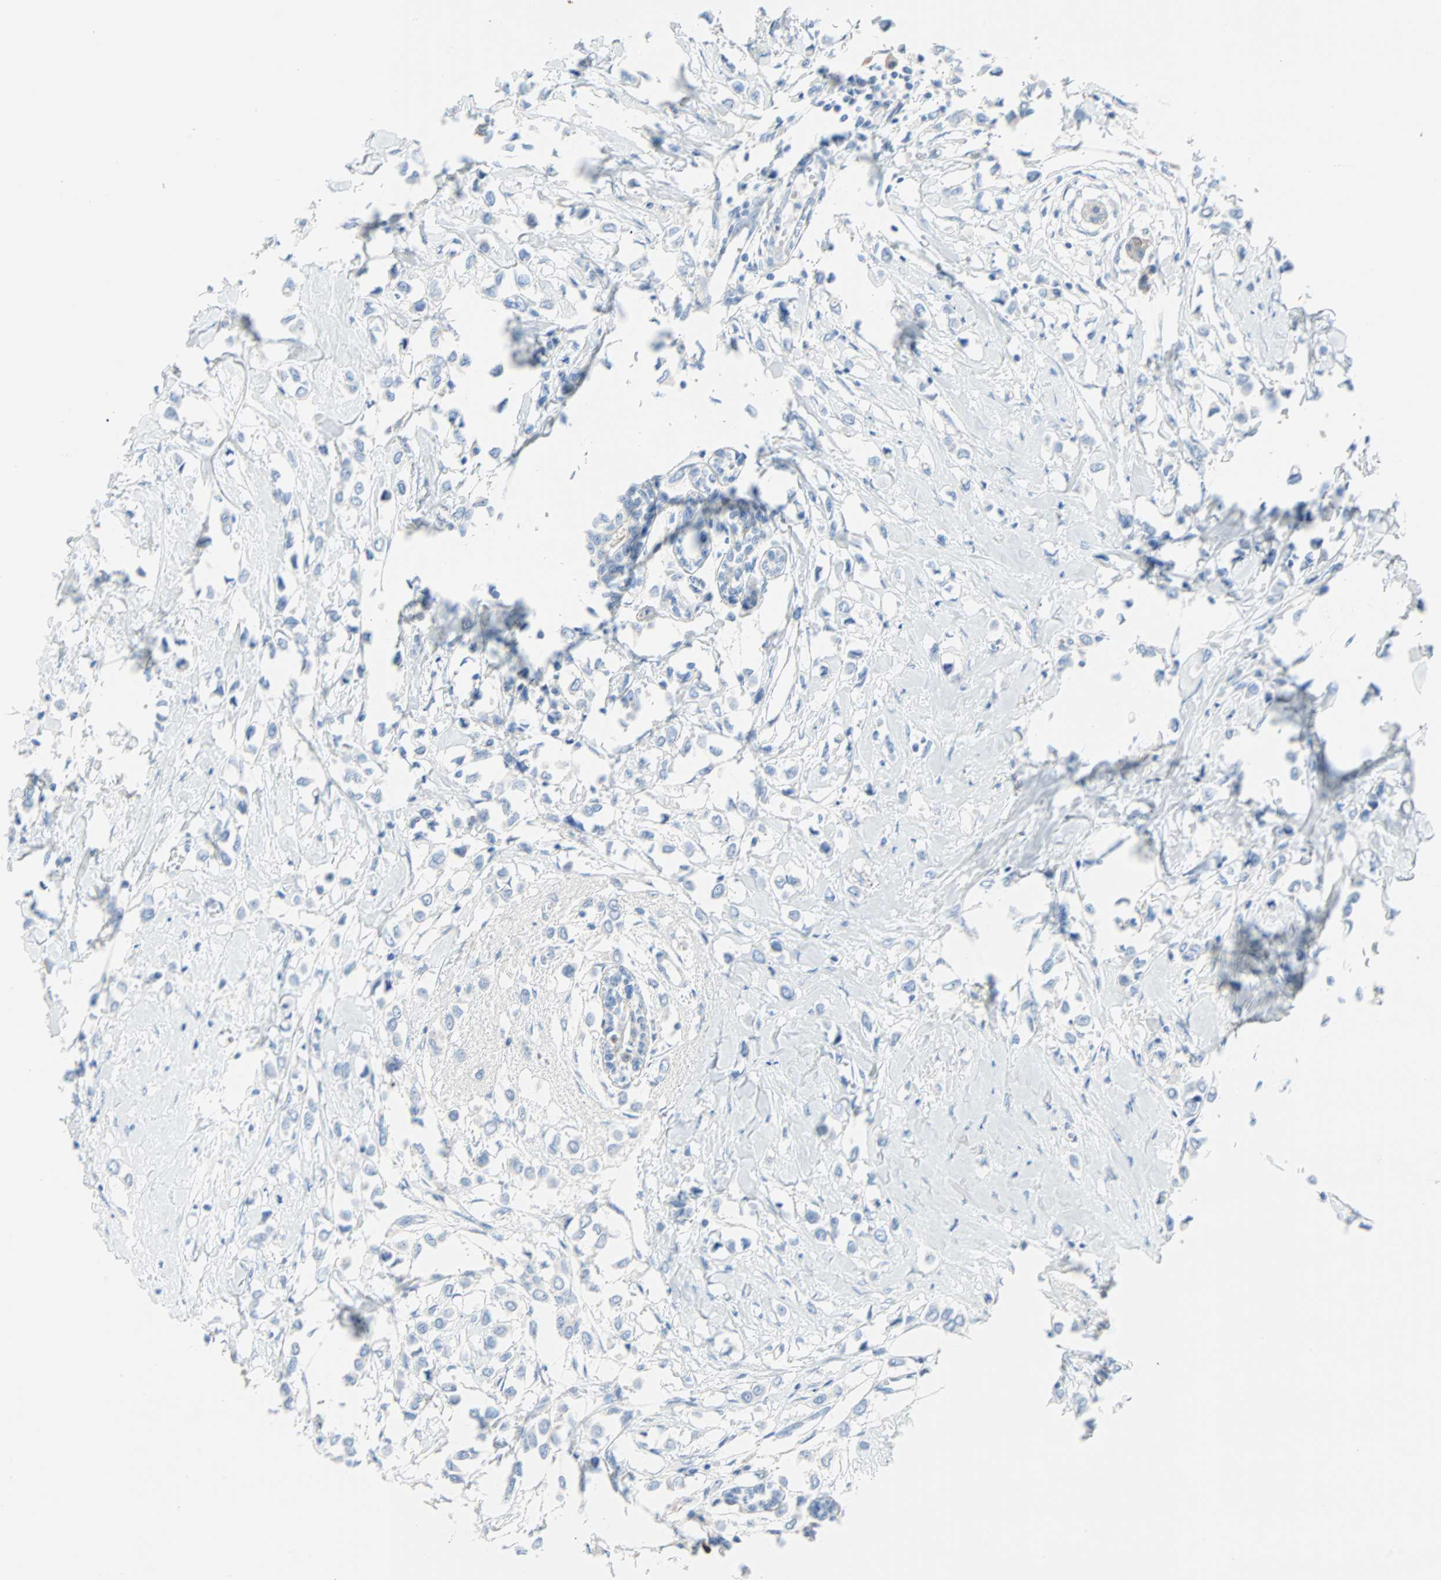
{"staining": {"intensity": "negative", "quantity": "none", "location": "none"}, "tissue": "breast cancer", "cell_type": "Tumor cells", "image_type": "cancer", "snomed": [{"axis": "morphology", "description": "Lobular carcinoma"}, {"axis": "topography", "description": "Breast"}], "caption": "Immunohistochemistry (IHC) micrograph of breast cancer stained for a protein (brown), which shows no expression in tumor cells. (Stains: DAB immunohistochemistry with hematoxylin counter stain, Microscopy: brightfield microscopy at high magnification).", "gene": "PDPN", "patient": {"sex": "female", "age": 51}}